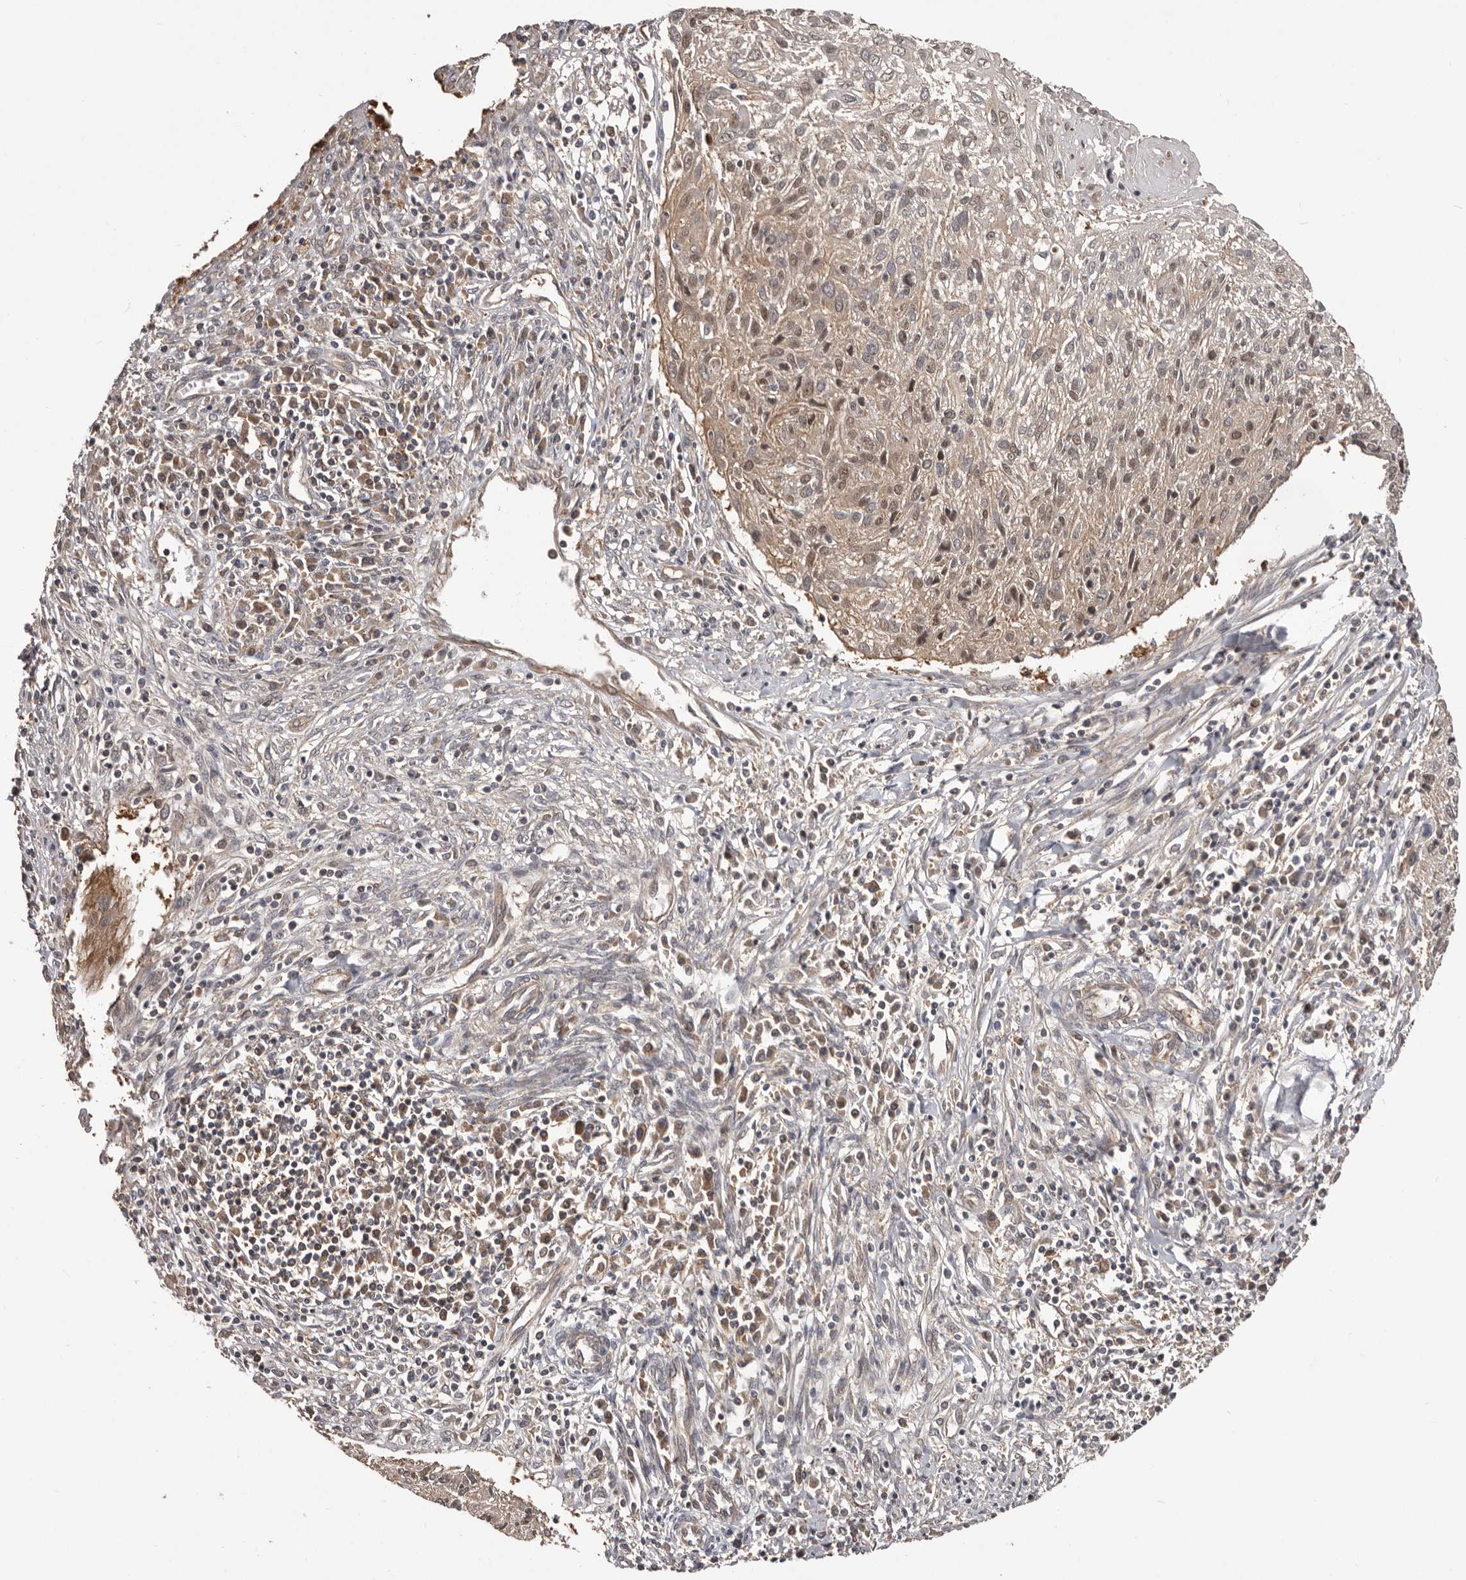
{"staining": {"intensity": "moderate", "quantity": ">75%", "location": "cytoplasmic/membranous"}, "tissue": "cervical cancer", "cell_type": "Tumor cells", "image_type": "cancer", "snomed": [{"axis": "morphology", "description": "Squamous cell carcinoma, NOS"}, {"axis": "topography", "description": "Cervix"}], "caption": "Protein expression analysis of human cervical squamous cell carcinoma reveals moderate cytoplasmic/membranous positivity in approximately >75% of tumor cells.", "gene": "HBS1L", "patient": {"sex": "female", "age": 51}}